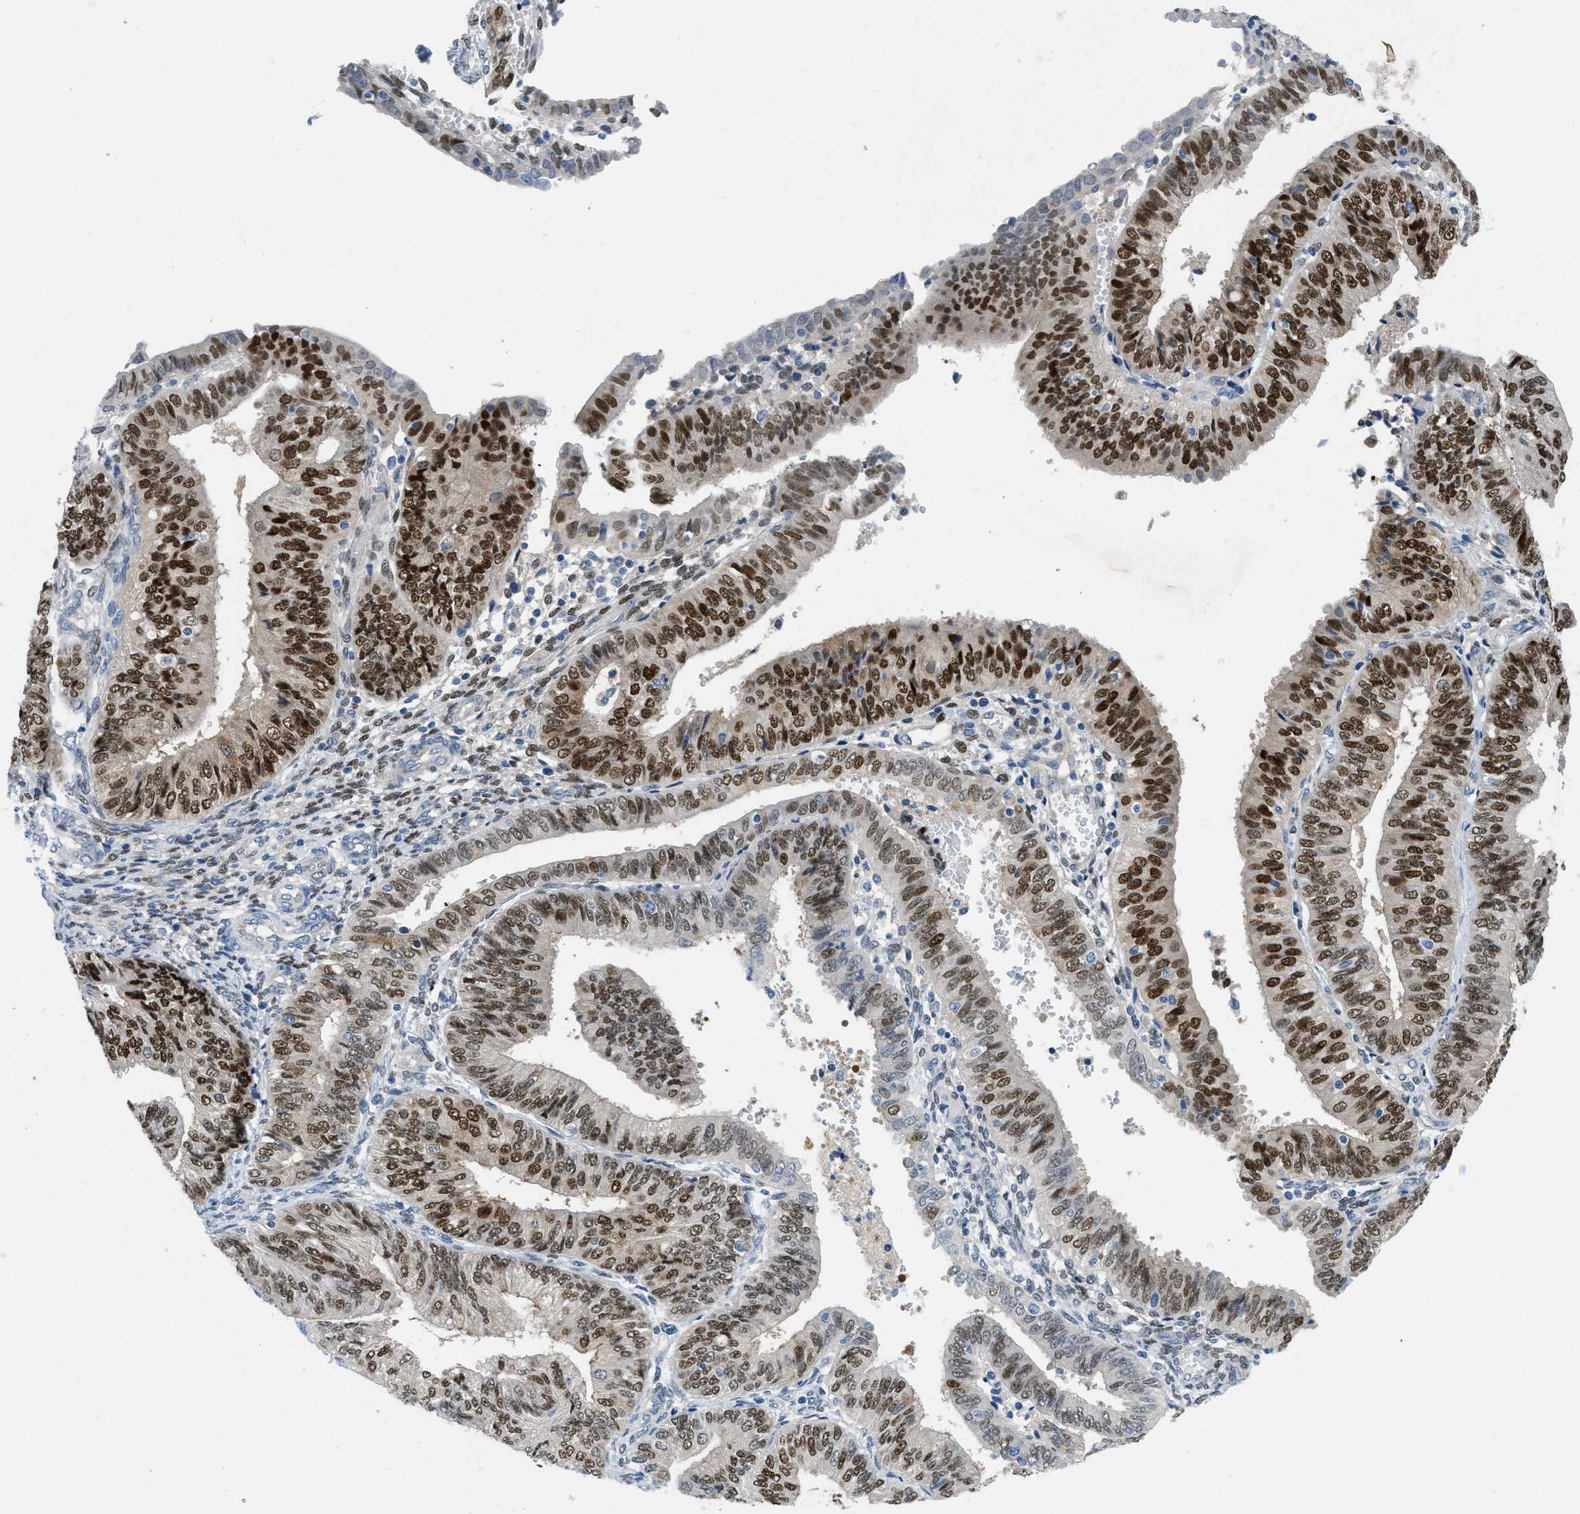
{"staining": {"intensity": "strong", "quantity": ">75%", "location": "nuclear"}, "tissue": "endometrial cancer", "cell_type": "Tumor cells", "image_type": "cancer", "snomed": [{"axis": "morphology", "description": "Adenocarcinoma, NOS"}, {"axis": "topography", "description": "Endometrium"}], "caption": "A brown stain highlights strong nuclear staining of a protein in adenocarcinoma (endometrial) tumor cells.", "gene": "PGR", "patient": {"sex": "female", "age": 58}}